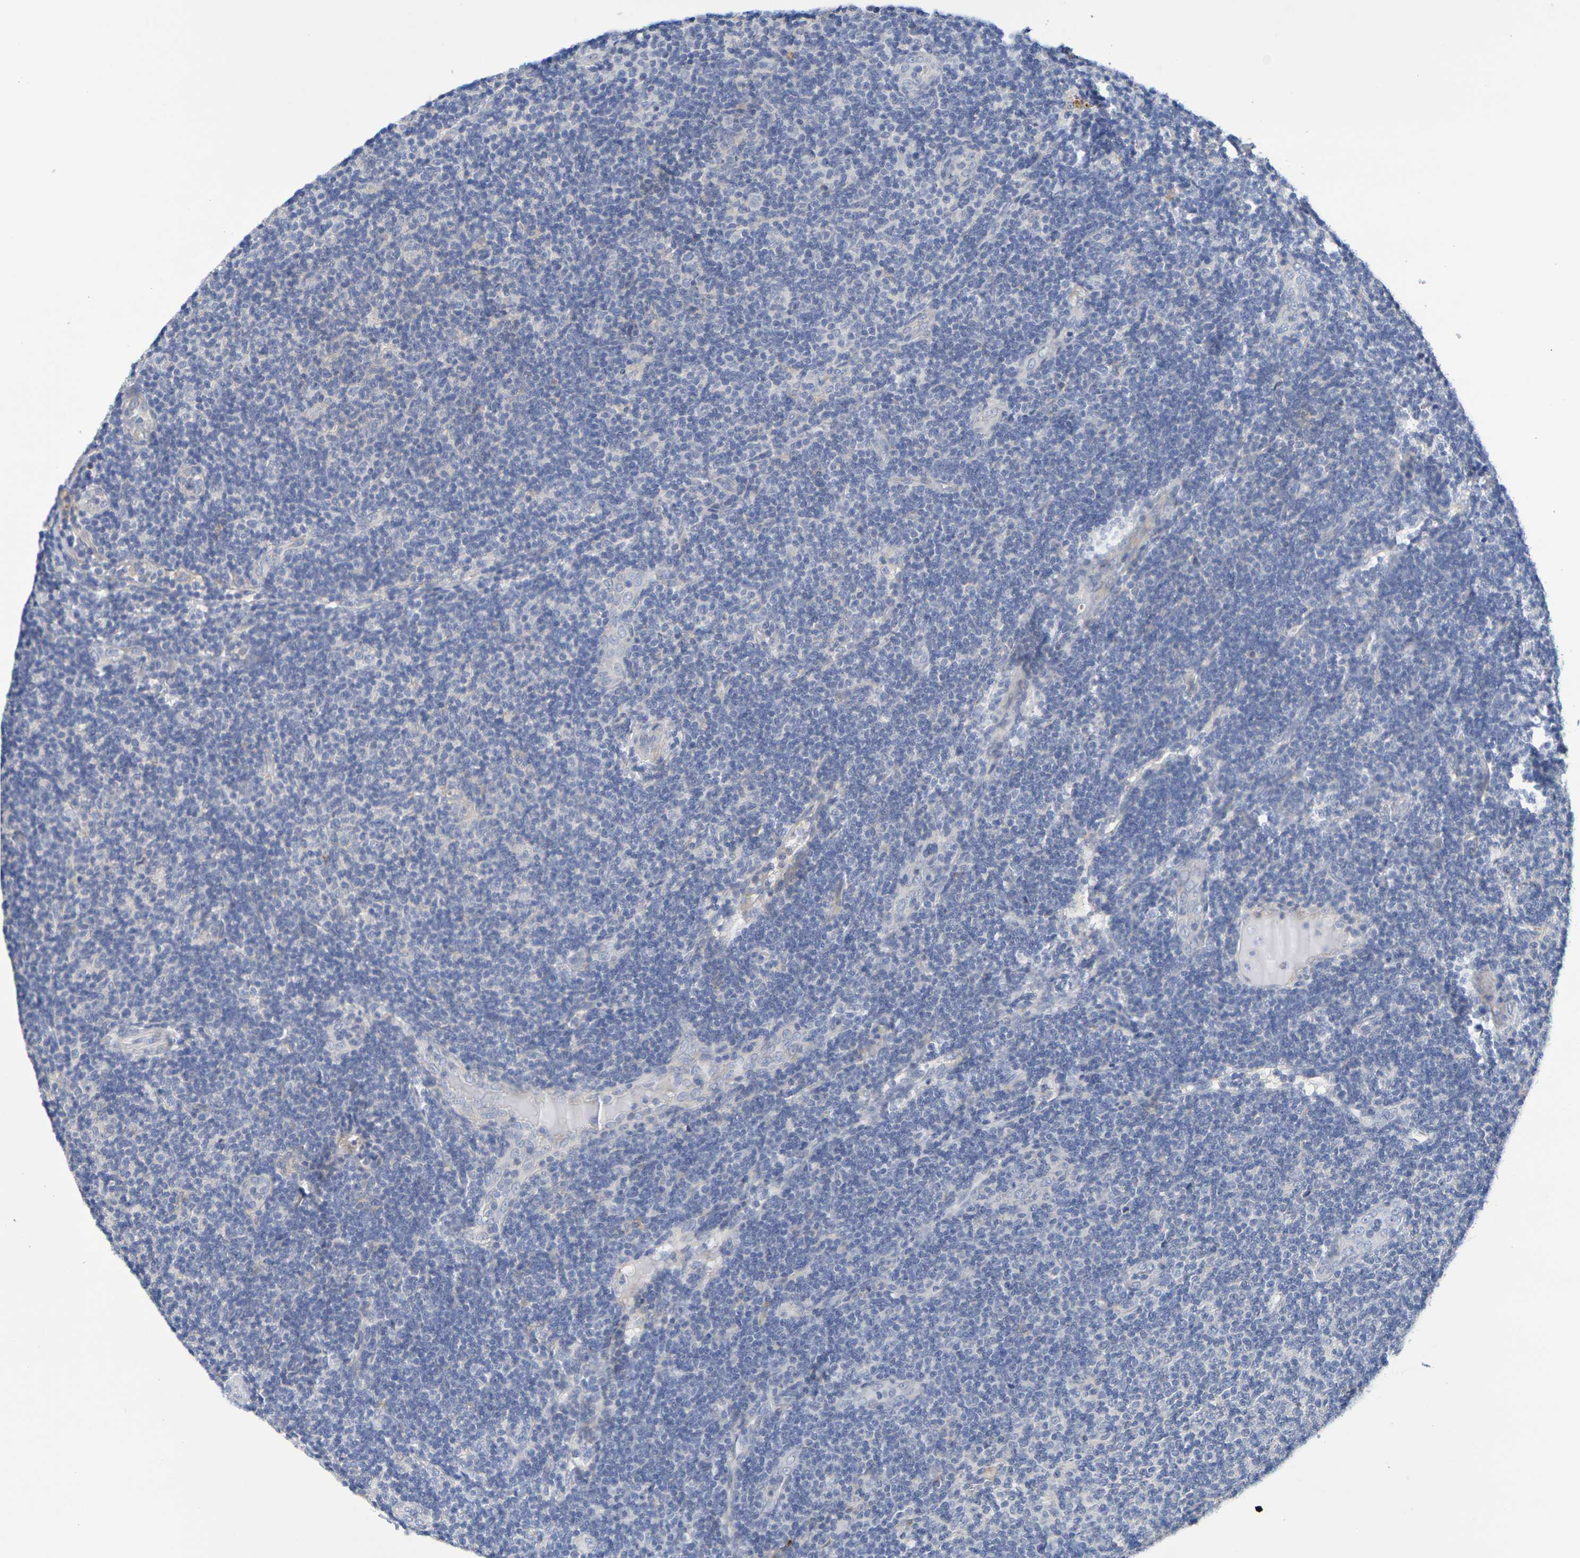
{"staining": {"intensity": "negative", "quantity": "none", "location": "none"}, "tissue": "lymphoma", "cell_type": "Tumor cells", "image_type": "cancer", "snomed": [{"axis": "morphology", "description": "Malignant lymphoma, non-Hodgkin's type, Low grade"}, {"axis": "topography", "description": "Lymph node"}], "caption": "High magnification brightfield microscopy of lymphoma stained with DAB (brown) and counterstained with hematoxylin (blue): tumor cells show no significant positivity.", "gene": "SDC4", "patient": {"sex": "male", "age": 83}}